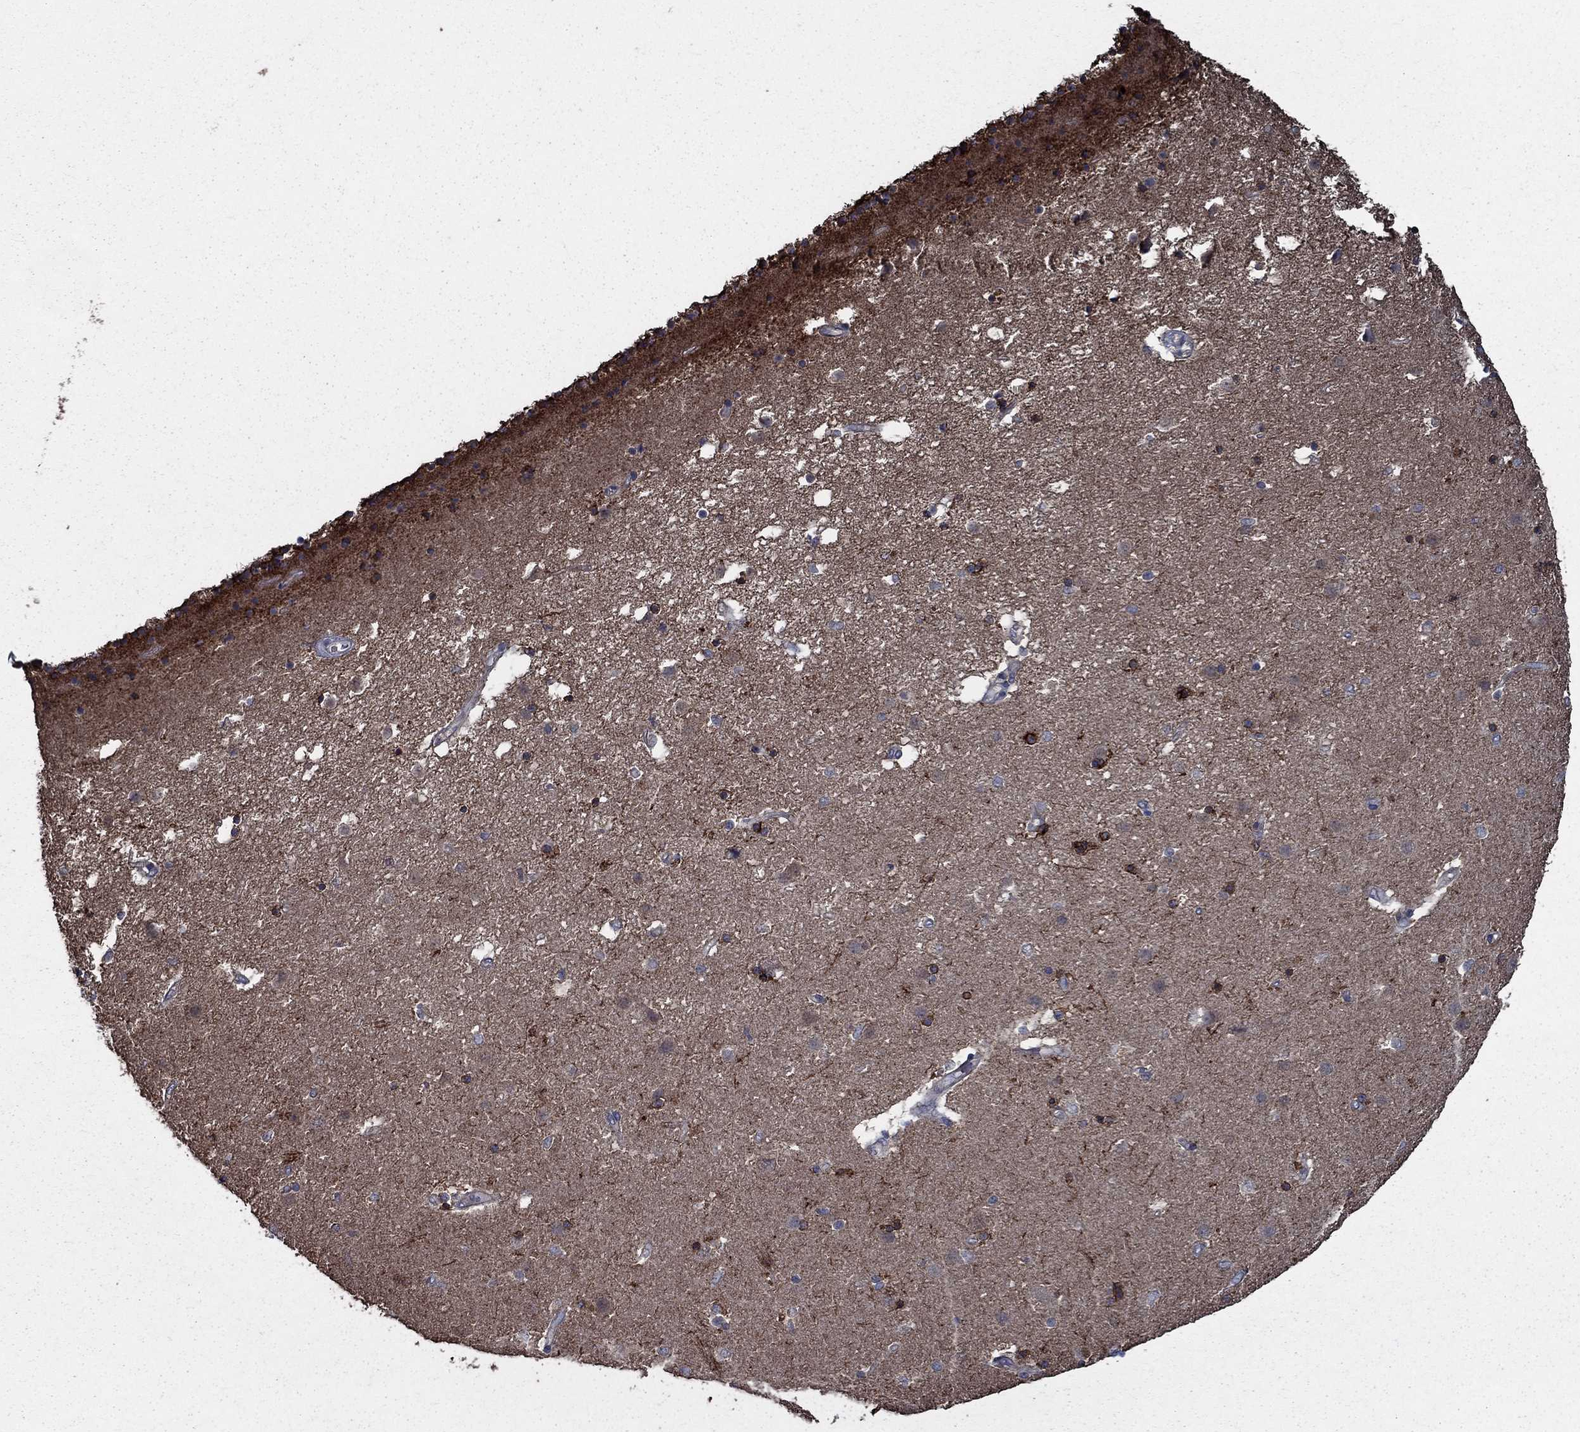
{"staining": {"intensity": "moderate", "quantity": "<25%", "location": "cytoplasmic/membranous"}, "tissue": "caudate", "cell_type": "Glial cells", "image_type": "normal", "snomed": [{"axis": "morphology", "description": "Normal tissue, NOS"}, {"axis": "topography", "description": "Lateral ventricle wall"}], "caption": "A brown stain labels moderate cytoplasmic/membranous staining of a protein in glial cells of normal human caudate. Using DAB (brown) and hematoxylin (blue) stains, captured at high magnification using brightfield microscopy.", "gene": "SLC44A1", "patient": {"sex": "female", "age": 71}}